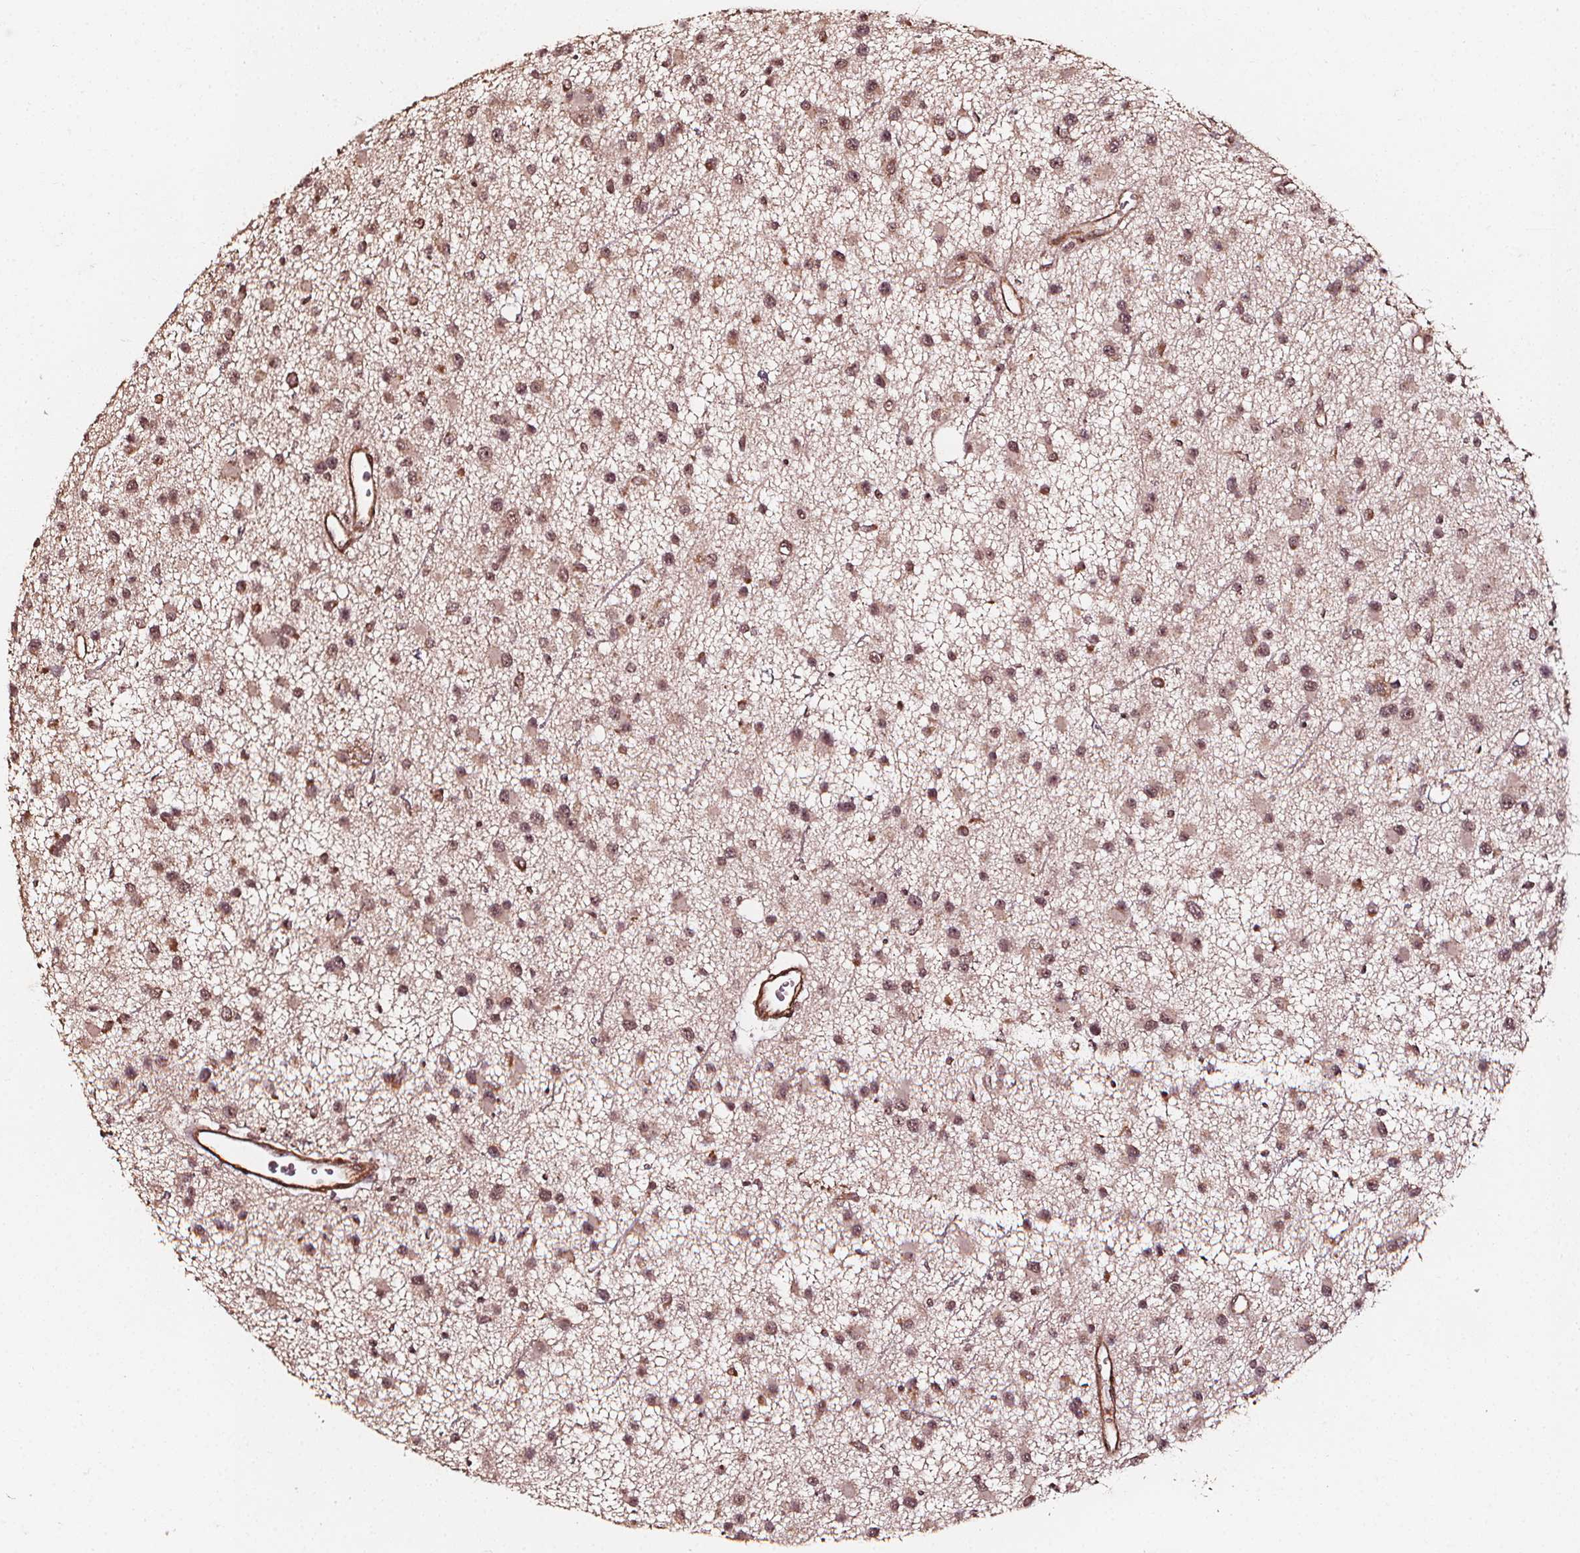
{"staining": {"intensity": "moderate", "quantity": ">75%", "location": "nuclear"}, "tissue": "glioma", "cell_type": "Tumor cells", "image_type": "cancer", "snomed": [{"axis": "morphology", "description": "Glioma, malignant, Low grade"}, {"axis": "topography", "description": "Brain"}], "caption": "Protein expression analysis of low-grade glioma (malignant) displays moderate nuclear staining in about >75% of tumor cells.", "gene": "EXOSC9", "patient": {"sex": "male", "age": 43}}